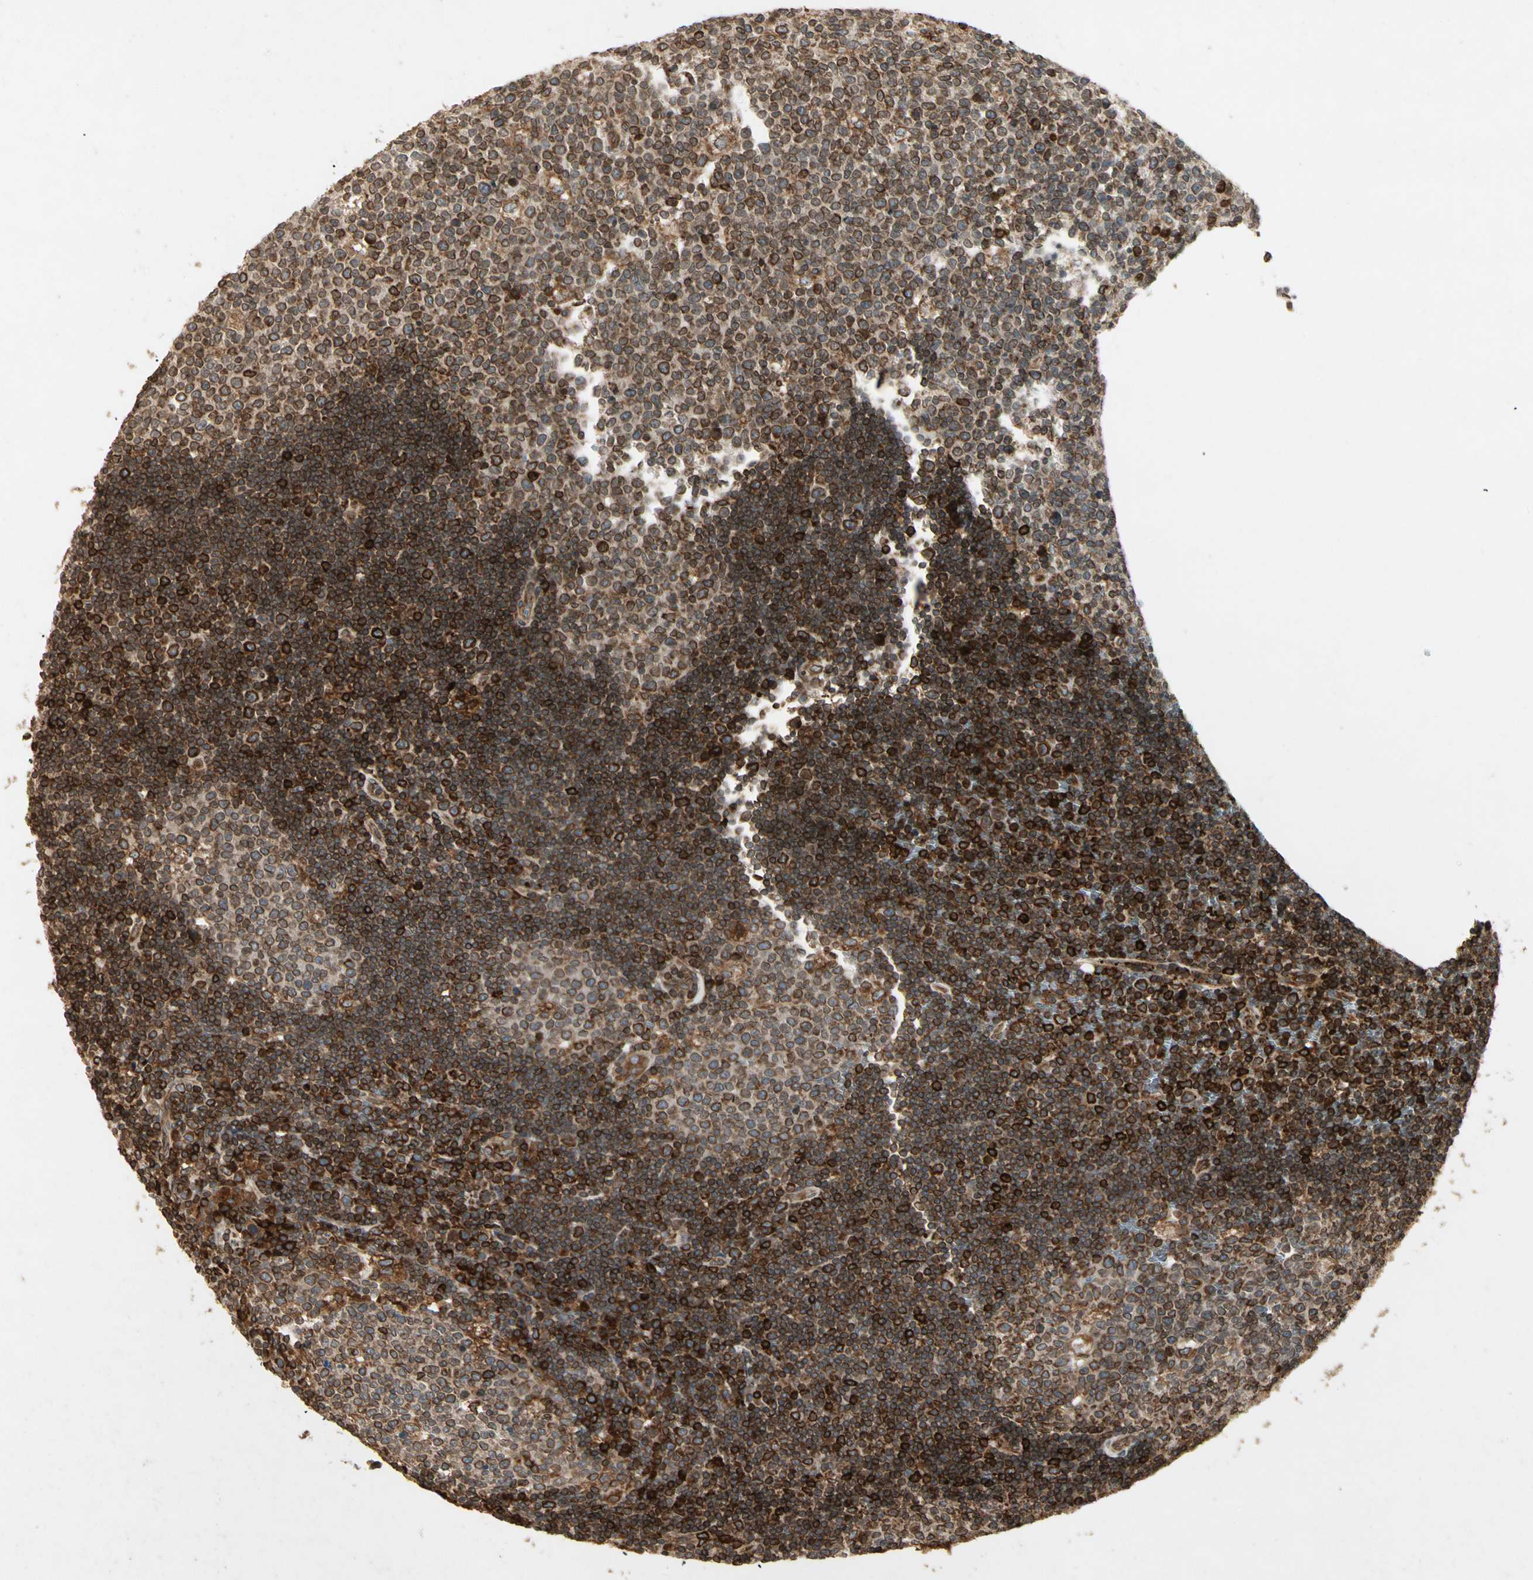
{"staining": {"intensity": "strong", "quantity": ">75%", "location": "cytoplasmic/membranous"}, "tissue": "lymph node", "cell_type": "Germinal center cells", "image_type": "normal", "snomed": [{"axis": "morphology", "description": "Normal tissue, NOS"}, {"axis": "topography", "description": "Lymph node"}, {"axis": "topography", "description": "Salivary gland"}], "caption": "This histopathology image displays IHC staining of normal lymph node, with high strong cytoplasmic/membranous expression in about >75% of germinal center cells.", "gene": "TAPBP", "patient": {"sex": "male", "age": 8}}